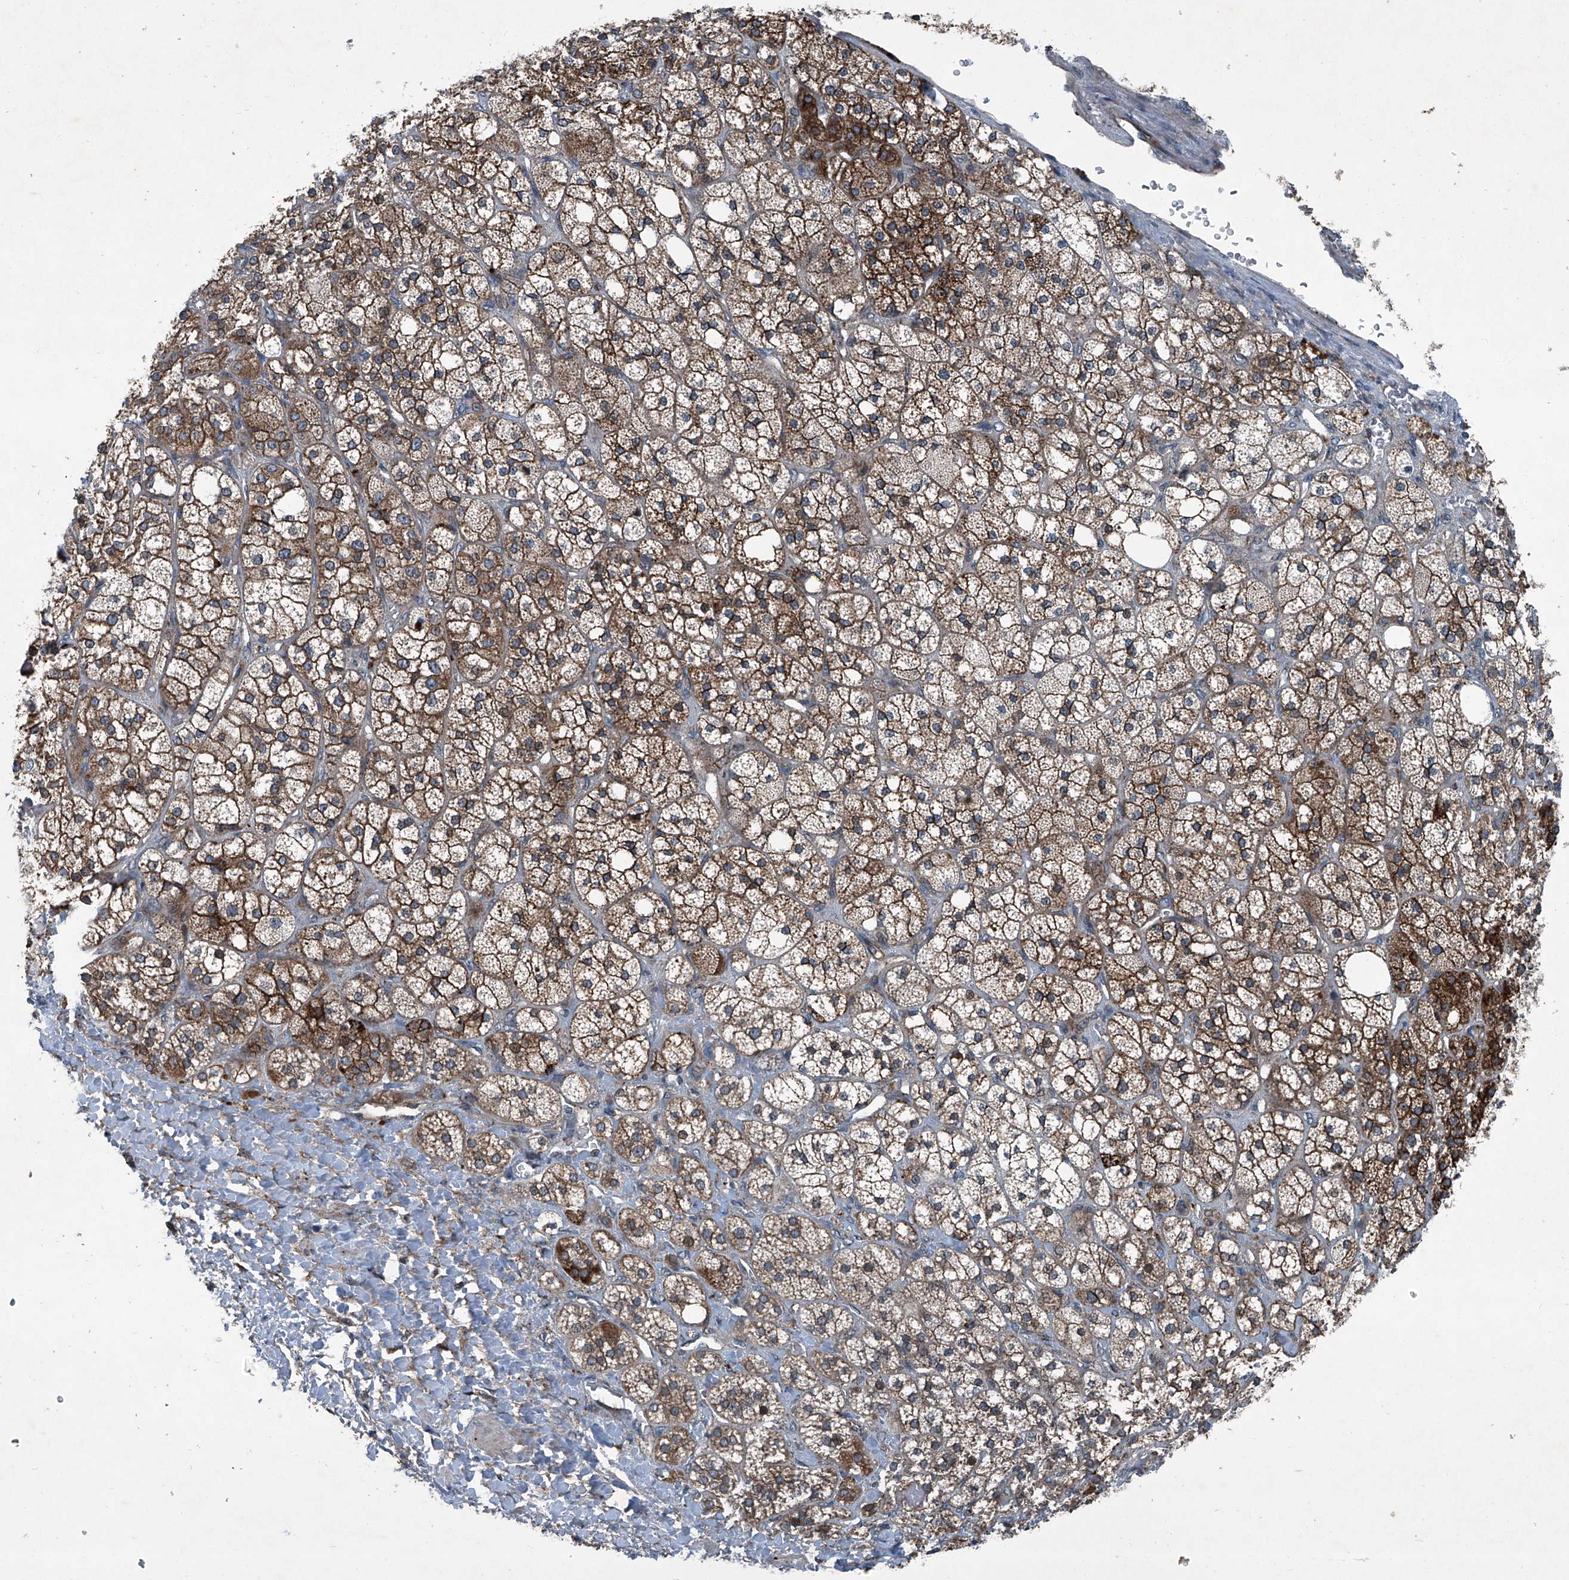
{"staining": {"intensity": "strong", "quantity": ">75%", "location": "cytoplasmic/membranous"}, "tissue": "adrenal gland", "cell_type": "Glandular cells", "image_type": "normal", "snomed": [{"axis": "morphology", "description": "Normal tissue, NOS"}, {"axis": "topography", "description": "Adrenal gland"}], "caption": "IHC of normal adrenal gland shows high levels of strong cytoplasmic/membranous positivity in about >75% of glandular cells.", "gene": "SENP2", "patient": {"sex": "male", "age": 61}}